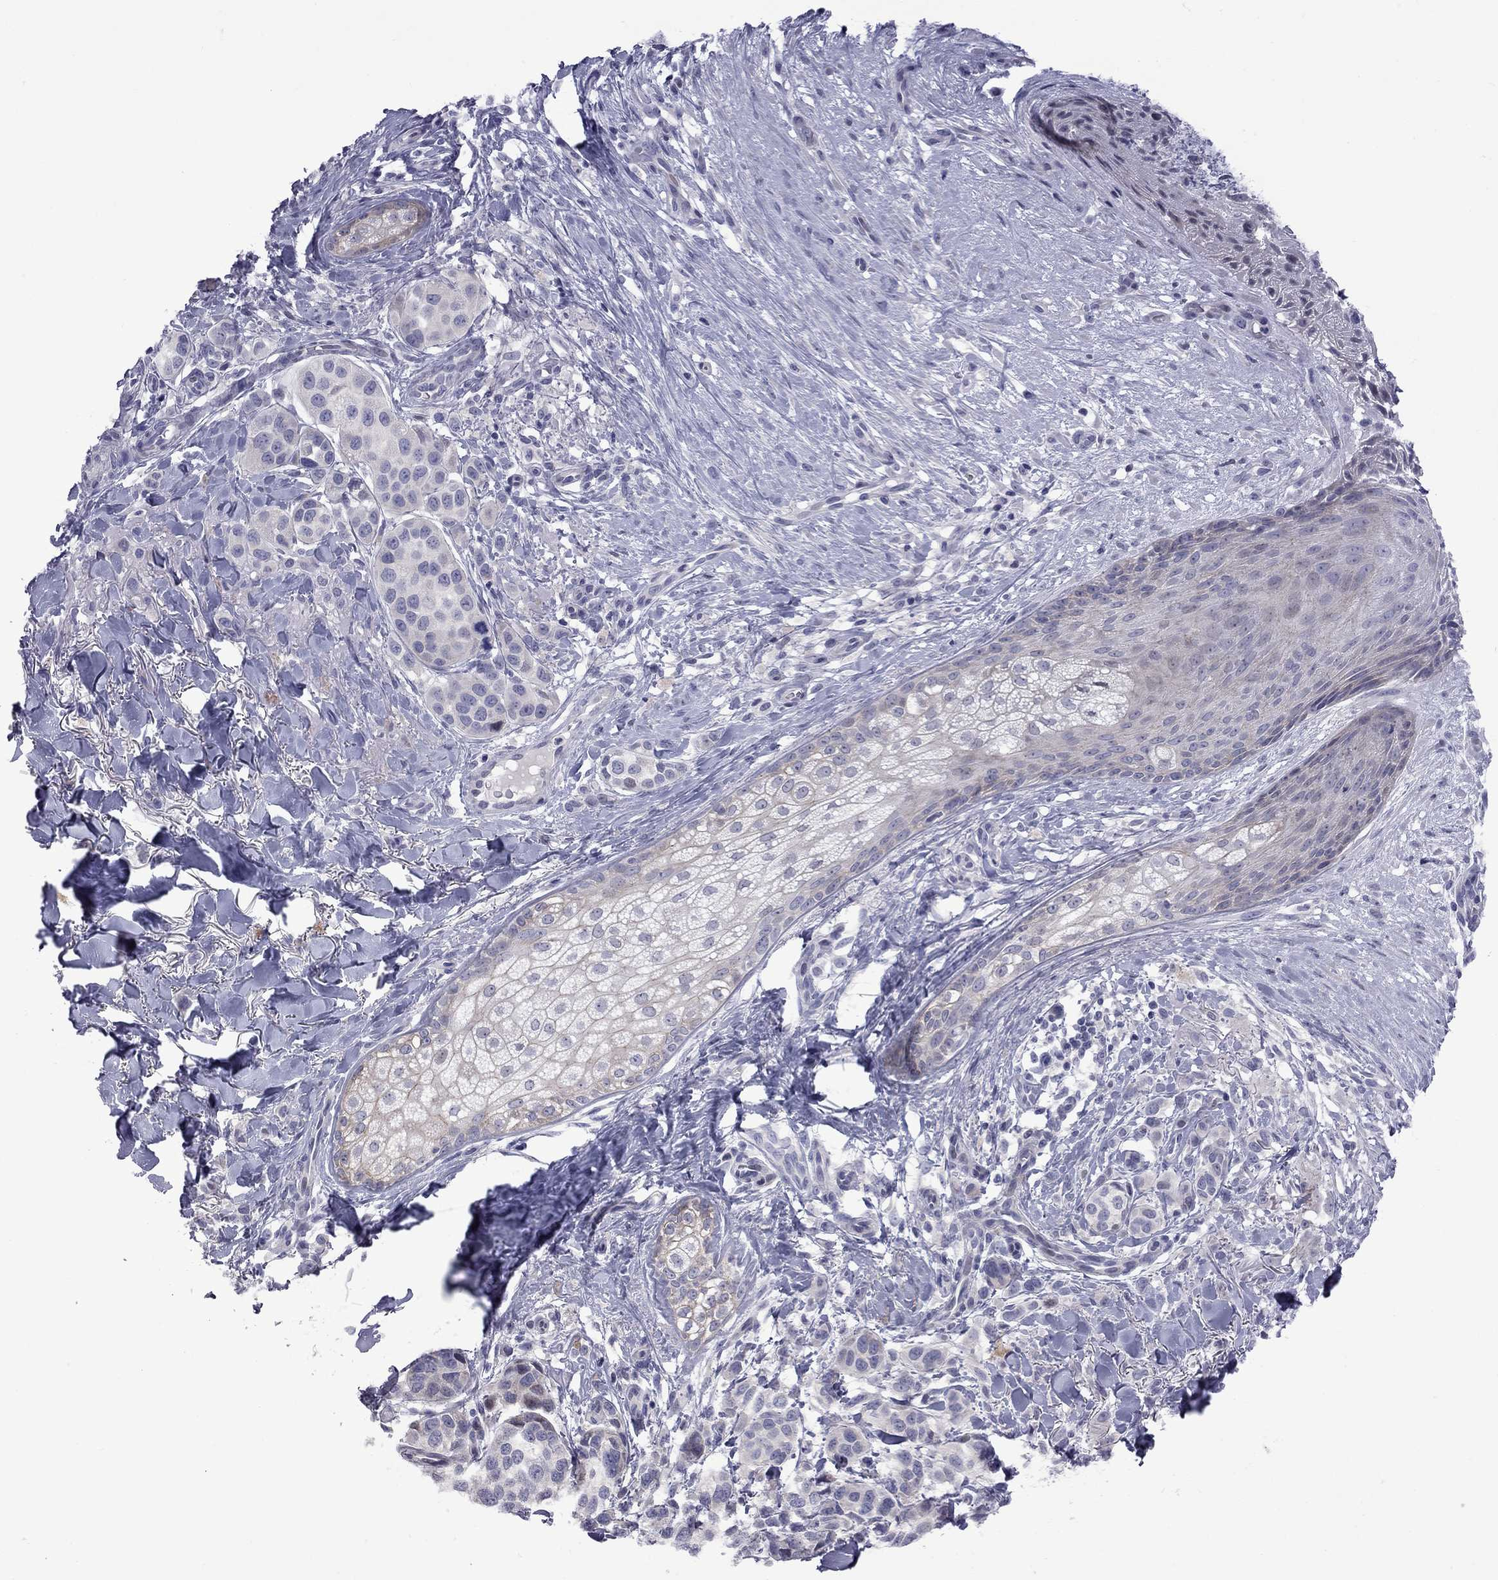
{"staining": {"intensity": "negative", "quantity": "none", "location": "none"}, "tissue": "melanoma", "cell_type": "Tumor cells", "image_type": "cancer", "snomed": [{"axis": "morphology", "description": "Malignant melanoma, NOS"}, {"axis": "topography", "description": "Skin"}], "caption": "Tumor cells show no significant protein positivity in melanoma.", "gene": "NRARP", "patient": {"sex": "male", "age": 57}}